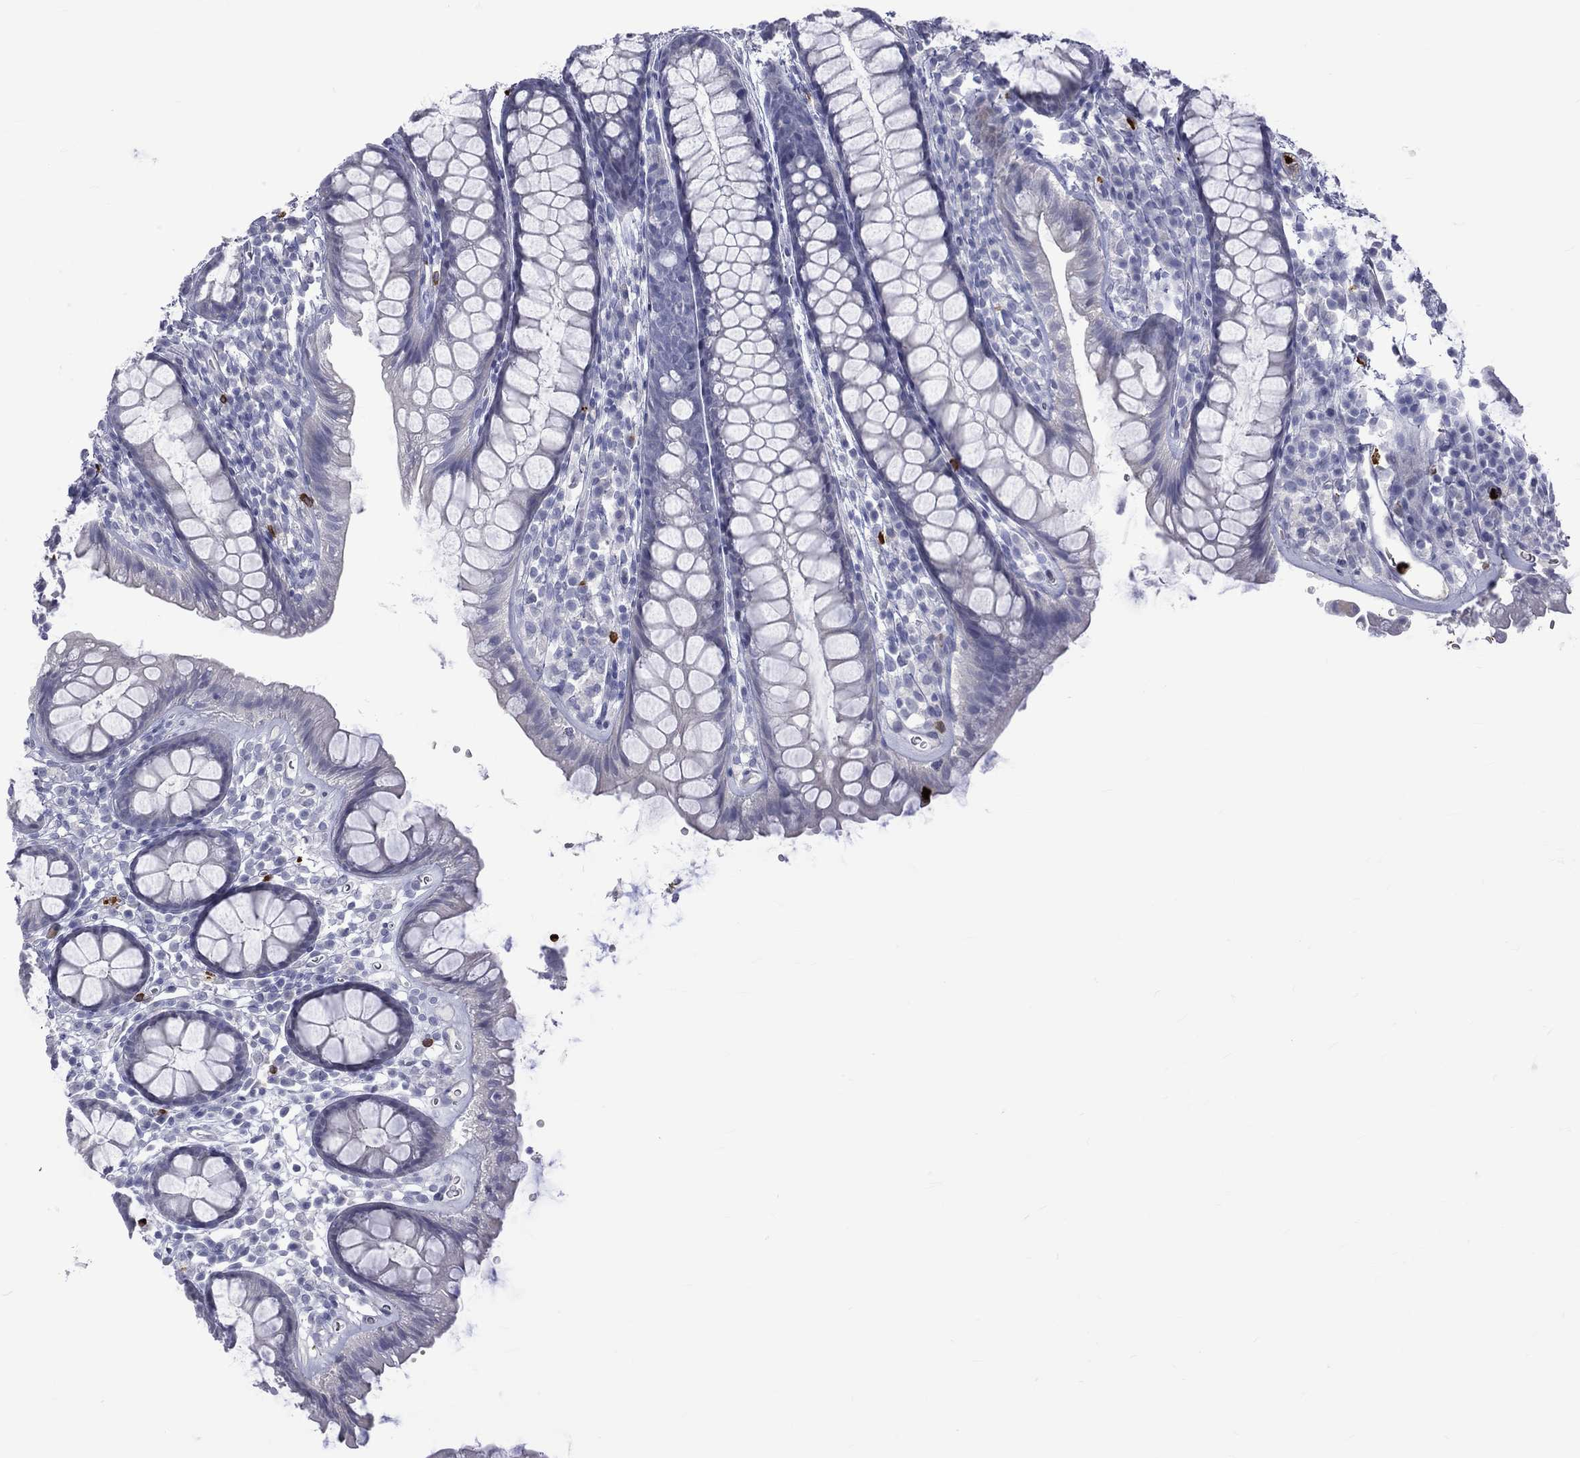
{"staining": {"intensity": "negative", "quantity": "none", "location": "none"}, "tissue": "colon", "cell_type": "Endothelial cells", "image_type": "normal", "snomed": [{"axis": "morphology", "description": "Normal tissue, NOS"}, {"axis": "topography", "description": "Colon"}], "caption": "Normal colon was stained to show a protein in brown. There is no significant staining in endothelial cells.", "gene": "ELANE", "patient": {"sex": "male", "age": 76}}